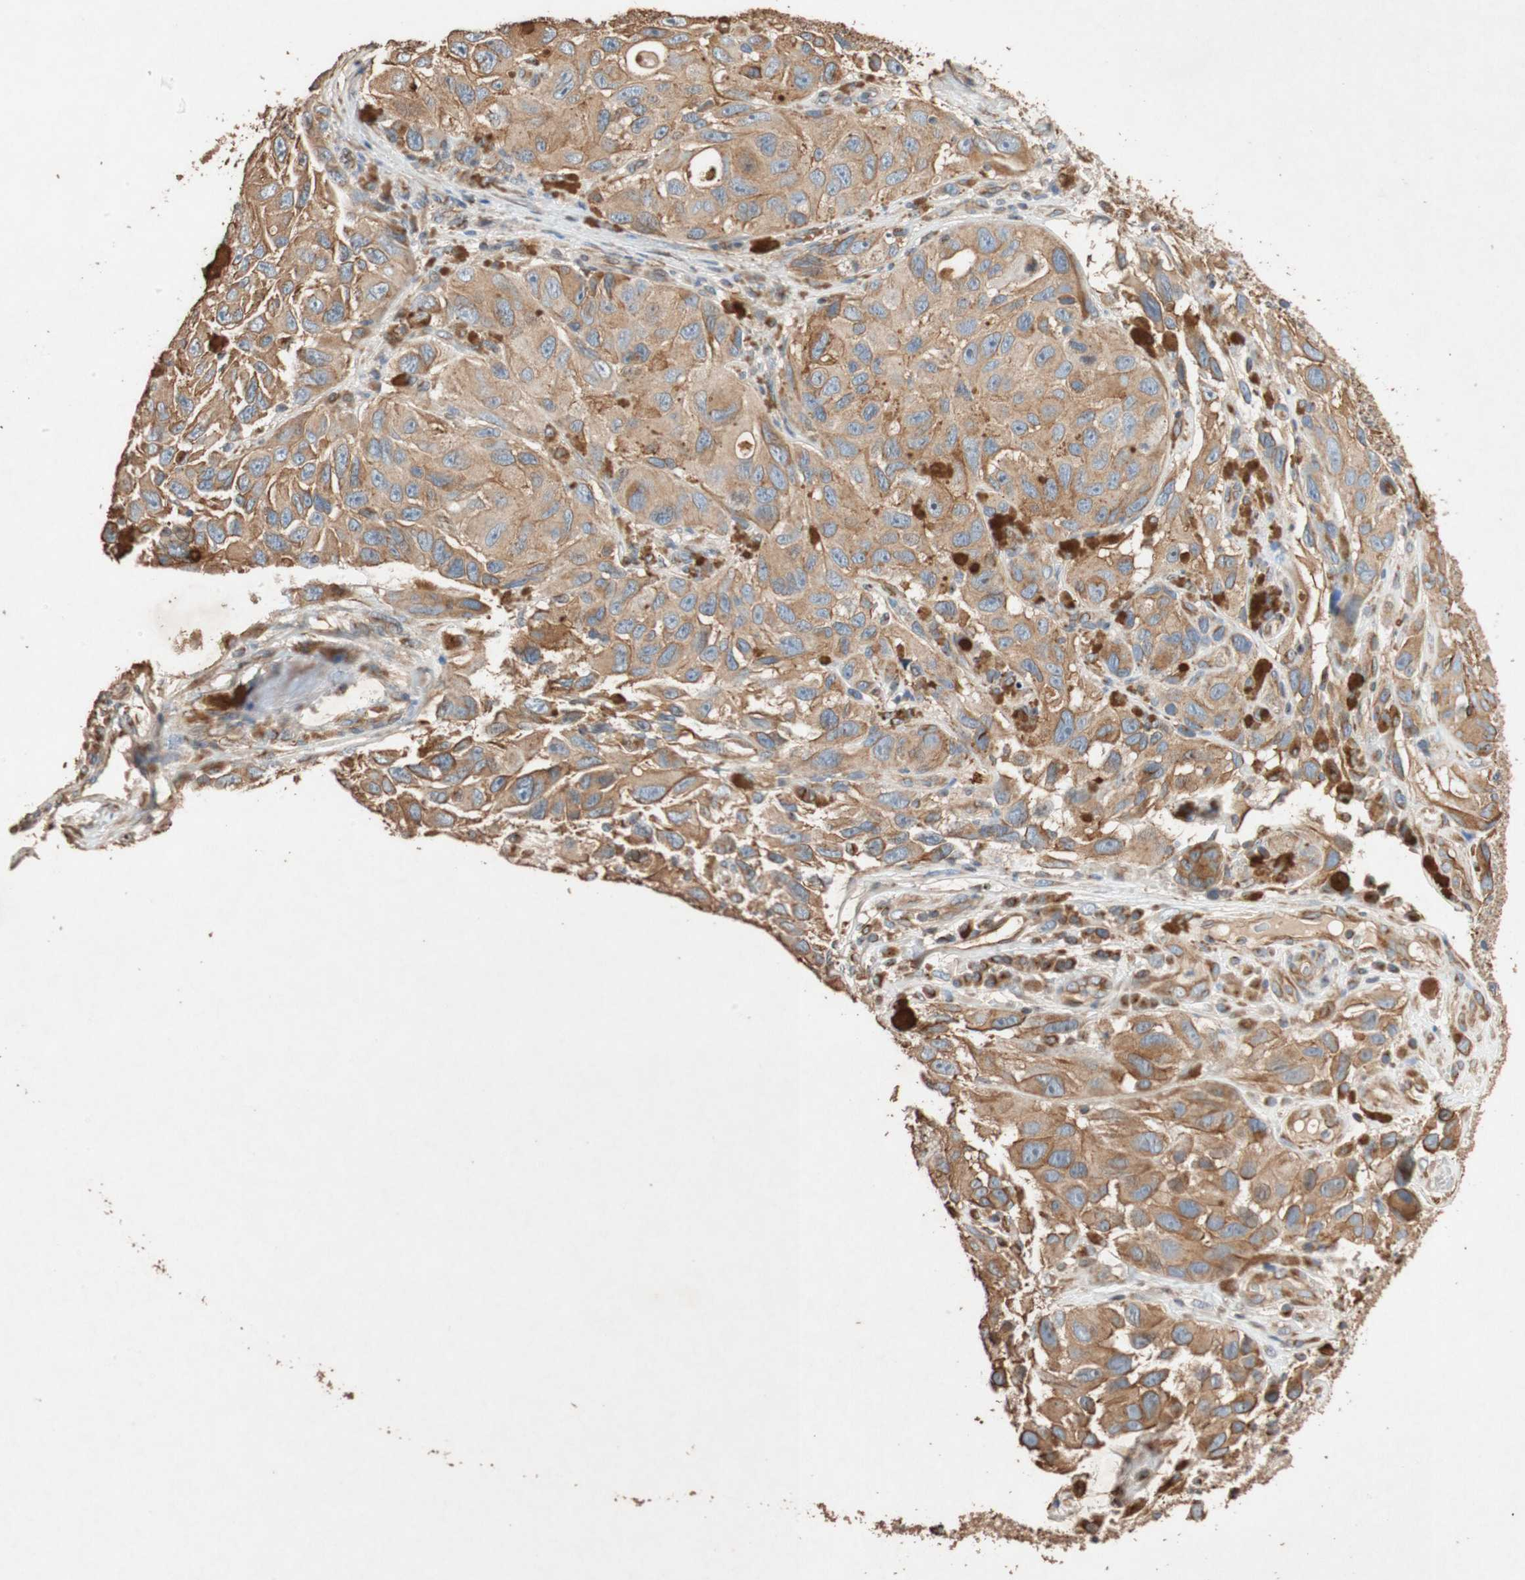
{"staining": {"intensity": "moderate", "quantity": "<25%", "location": "cytoplasmic/membranous"}, "tissue": "melanoma", "cell_type": "Tumor cells", "image_type": "cancer", "snomed": [{"axis": "morphology", "description": "Malignant melanoma, NOS"}, {"axis": "topography", "description": "Skin"}], "caption": "Melanoma was stained to show a protein in brown. There is low levels of moderate cytoplasmic/membranous staining in about <25% of tumor cells. (Brightfield microscopy of DAB IHC at high magnification).", "gene": "TUBB", "patient": {"sex": "female", "age": 73}}